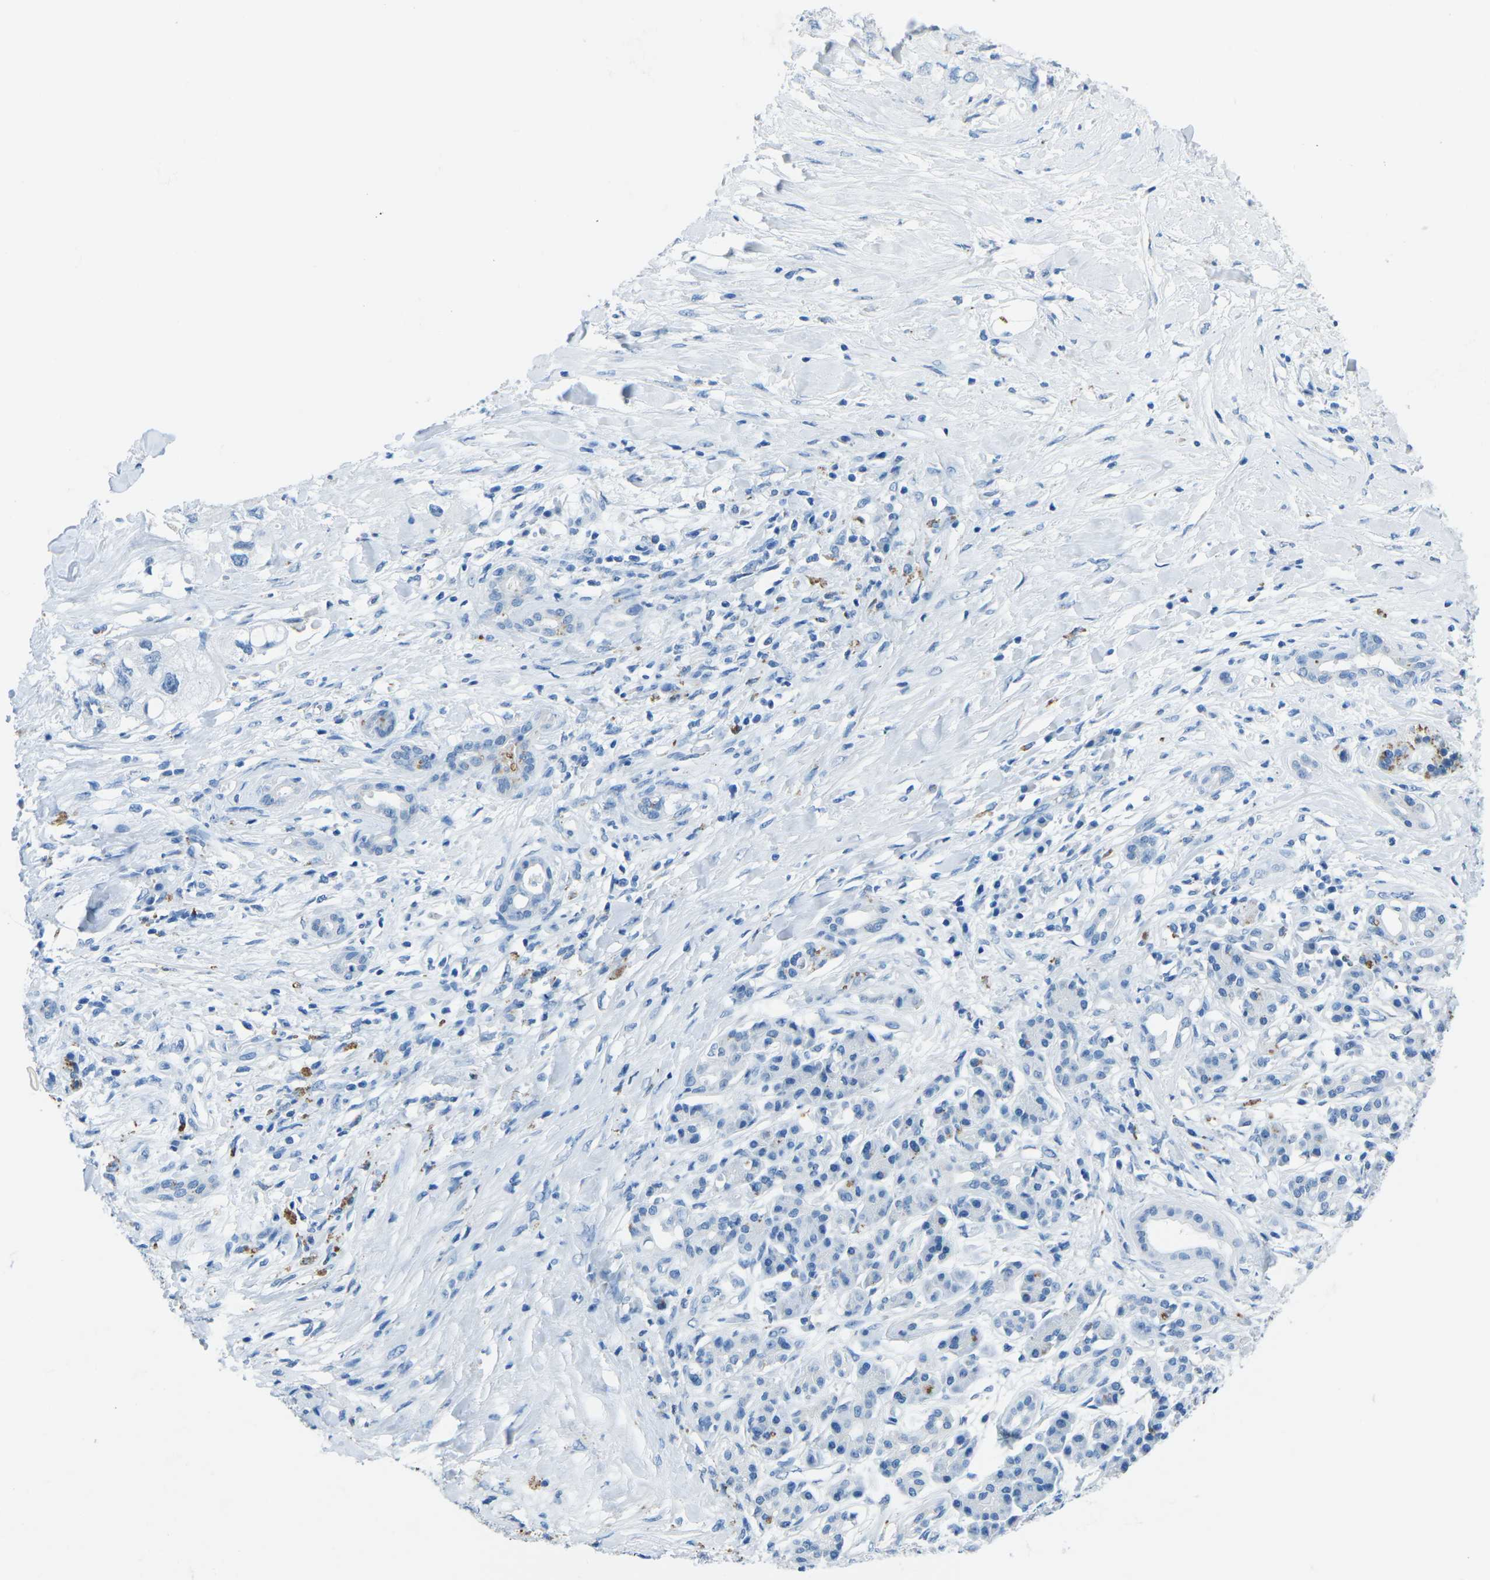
{"staining": {"intensity": "negative", "quantity": "none", "location": "none"}, "tissue": "pancreatic cancer", "cell_type": "Tumor cells", "image_type": "cancer", "snomed": [{"axis": "morphology", "description": "Adenocarcinoma, NOS"}, {"axis": "topography", "description": "Pancreas"}], "caption": "Pancreatic cancer was stained to show a protein in brown. There is no significant positivity in tumor cells. (DAB (3,3'-diaminobenzidine) IHC with hematoxylin counter stain).", "gene": "MYH8", "patient": {"sex": "female", "age": 56}}